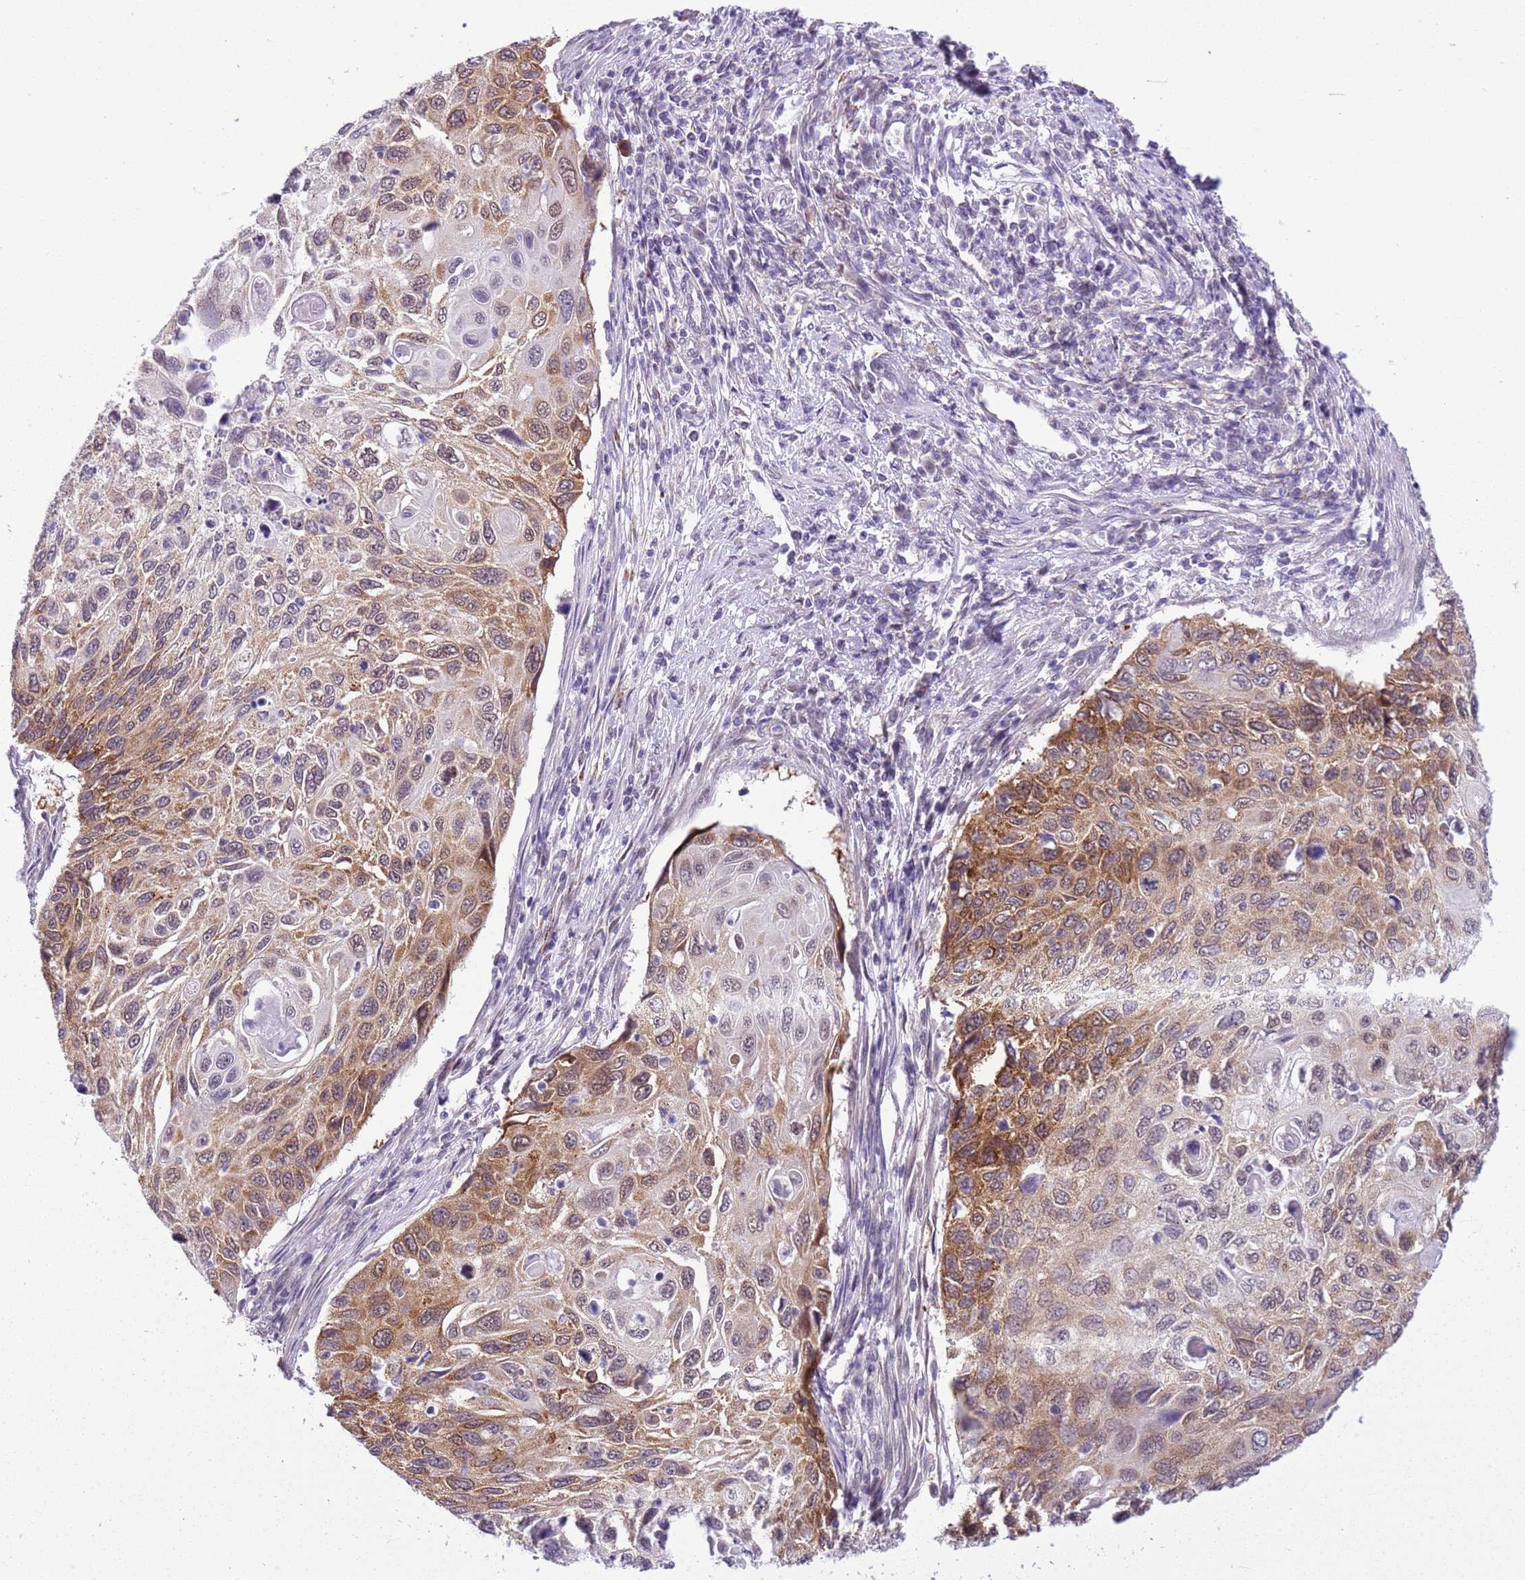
{"staining": {"intensity": "moderate", "quantity": ">75%", "location": "cytoplasmic/membranous"}, "tissue": "cervical cancer", "cell_type": "Tumor cells", "image_type": "cancer", "snomed": [{"axis": "morphology", "description": "Squamous cell carcinoma, NOS"}, {"axis": "topography", "description": "Cervix"}], "caption": "DAB immunohistochemical staining of cervical cancer demonstrates moderate cytoplasmic/membranous protein staining in approximately >75% of tumor cells.", "gene": "FAM120C", "patient": {"sex": "female", "age": 70}}